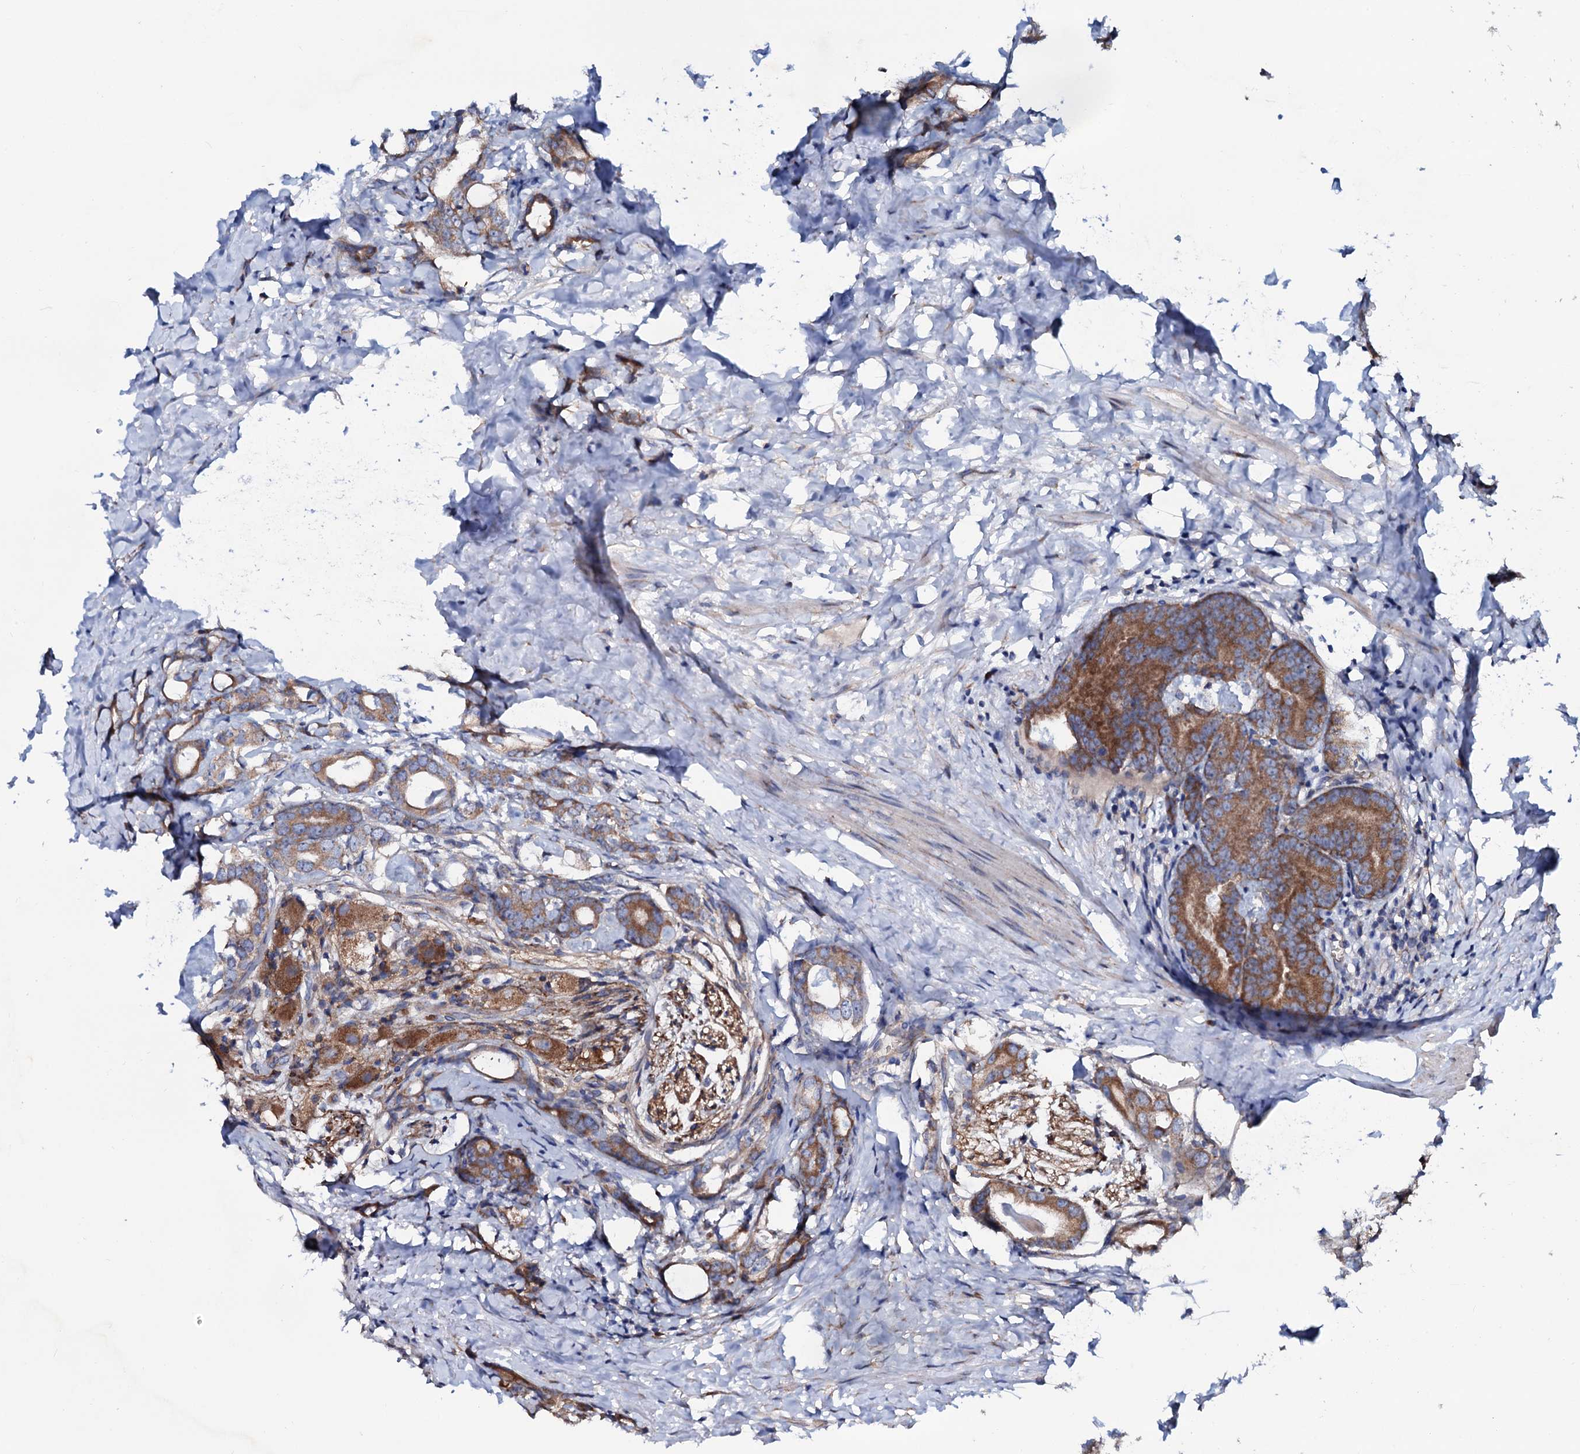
{"staining": {"intensity": "moderate", "quantity": ">75%", "location": "cytoplasmic/membranous"}, "tissue": "prostate cancer", "cell_type": "Tumor cells", "image_type": "cancer", "snomed": [{"axis": "morphology", "description": "Adenocarcinoma, Low grade"}, {"axis": "topography", "description": "Prostate"}], "caption": "Immunohistochemical staining of prostate cancer (low-grade adenocarcinoma) demonstrates medium levels of moderate cytoplasmic/membranous protein expression in approximately >75% of tumor cells. The staining was performed using DAB (3,3'-diaminobenzidine) to visualize the protein expression in brown, while the nuclei were stained in blue with hematoxylin (Magnification: 20x).", "gene": "STARD13", "patient": {"sex": "male", "age": 71}}